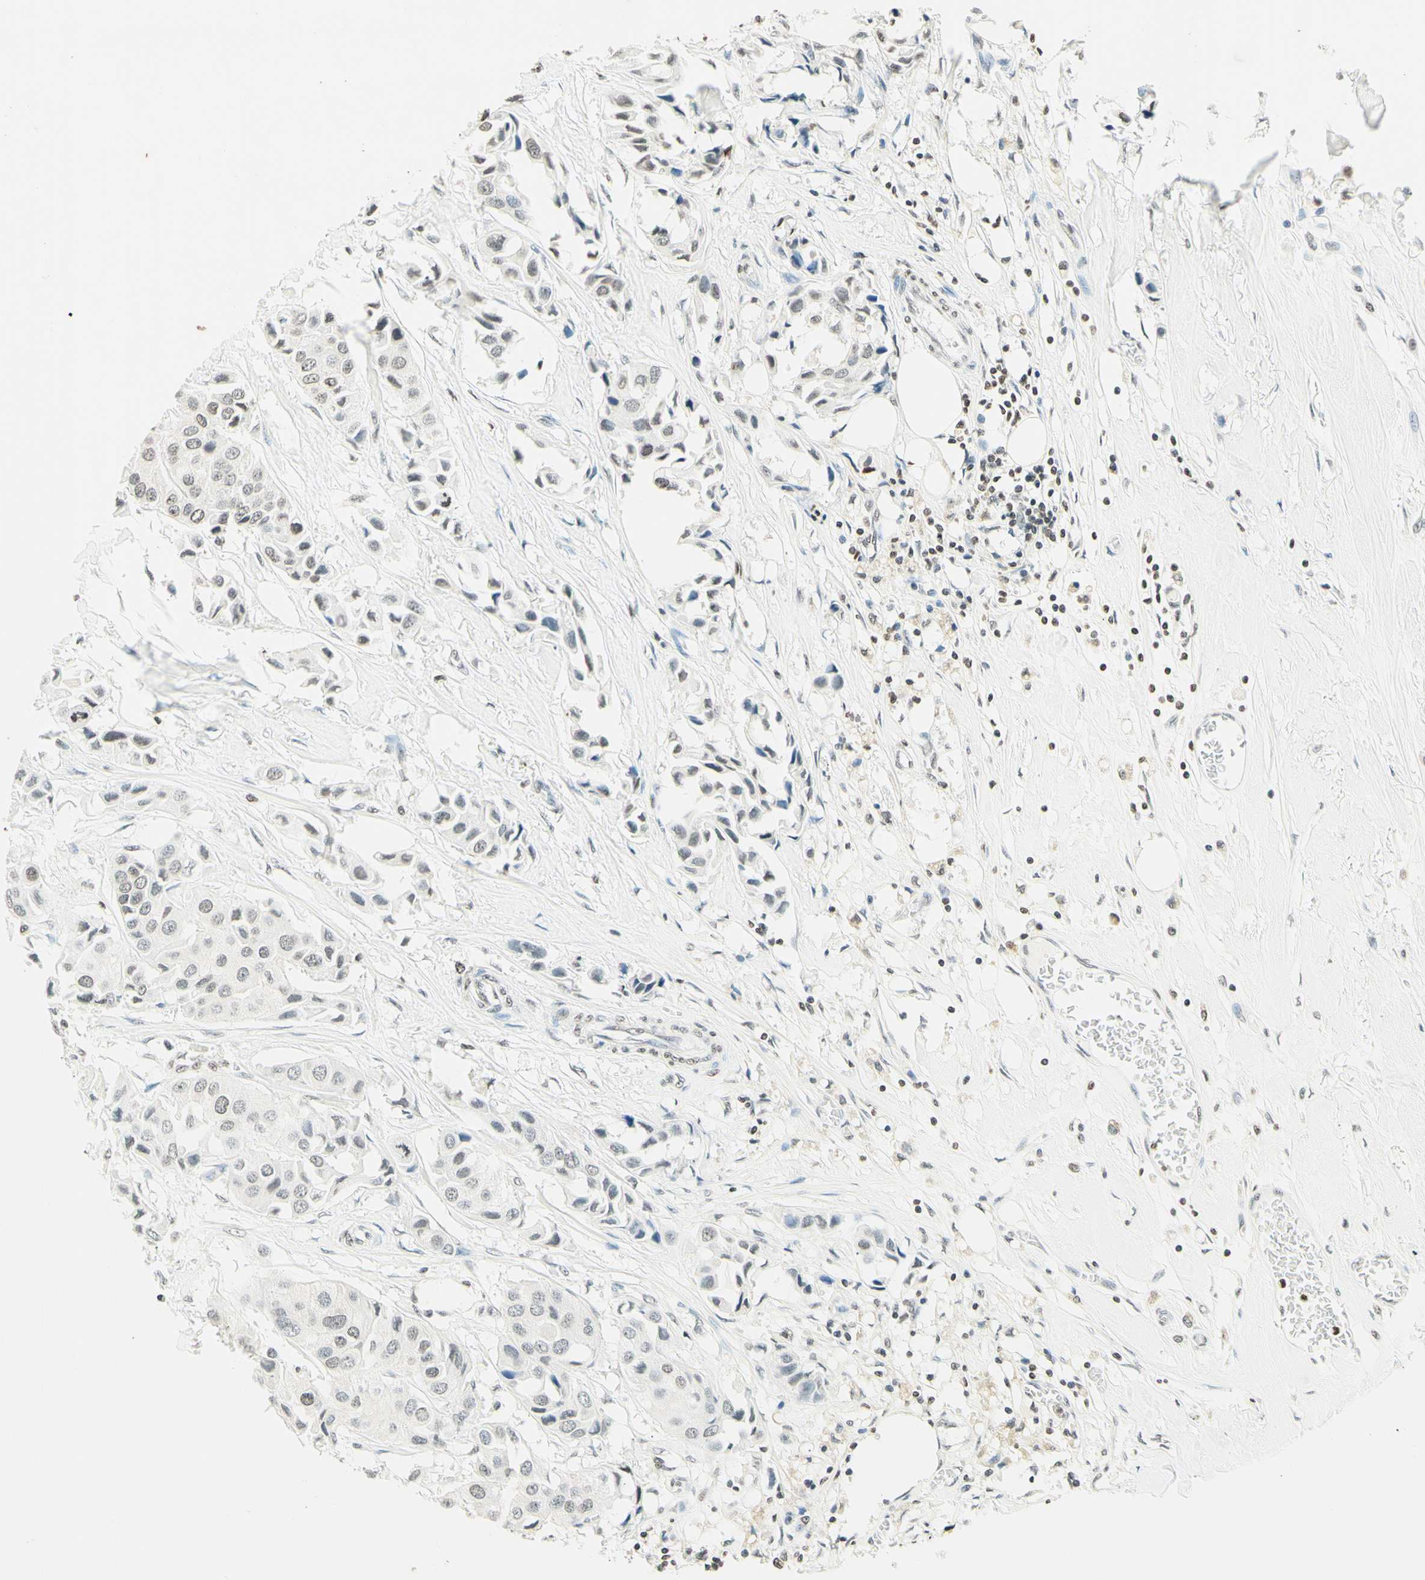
{"staining": {"intensity": "weak", "quantity": "25%-75%", "location": "nuclear"}, "tissue": "breast cancer", "cell_type": "Tumor cells", "image_type": "cancer", "snomed": [{"axis": "morphology", "description": "Duct carcinoma"}, {"axis": "topography", "description": "Breast"}], "caption": "A photomicrograph of human breast intraductal carcinoma stained for a protein exhibits weak nuclear brown staining in tumor cells.", "gene": "MSH2", "patient": {"sex": "female", "age": 80}}